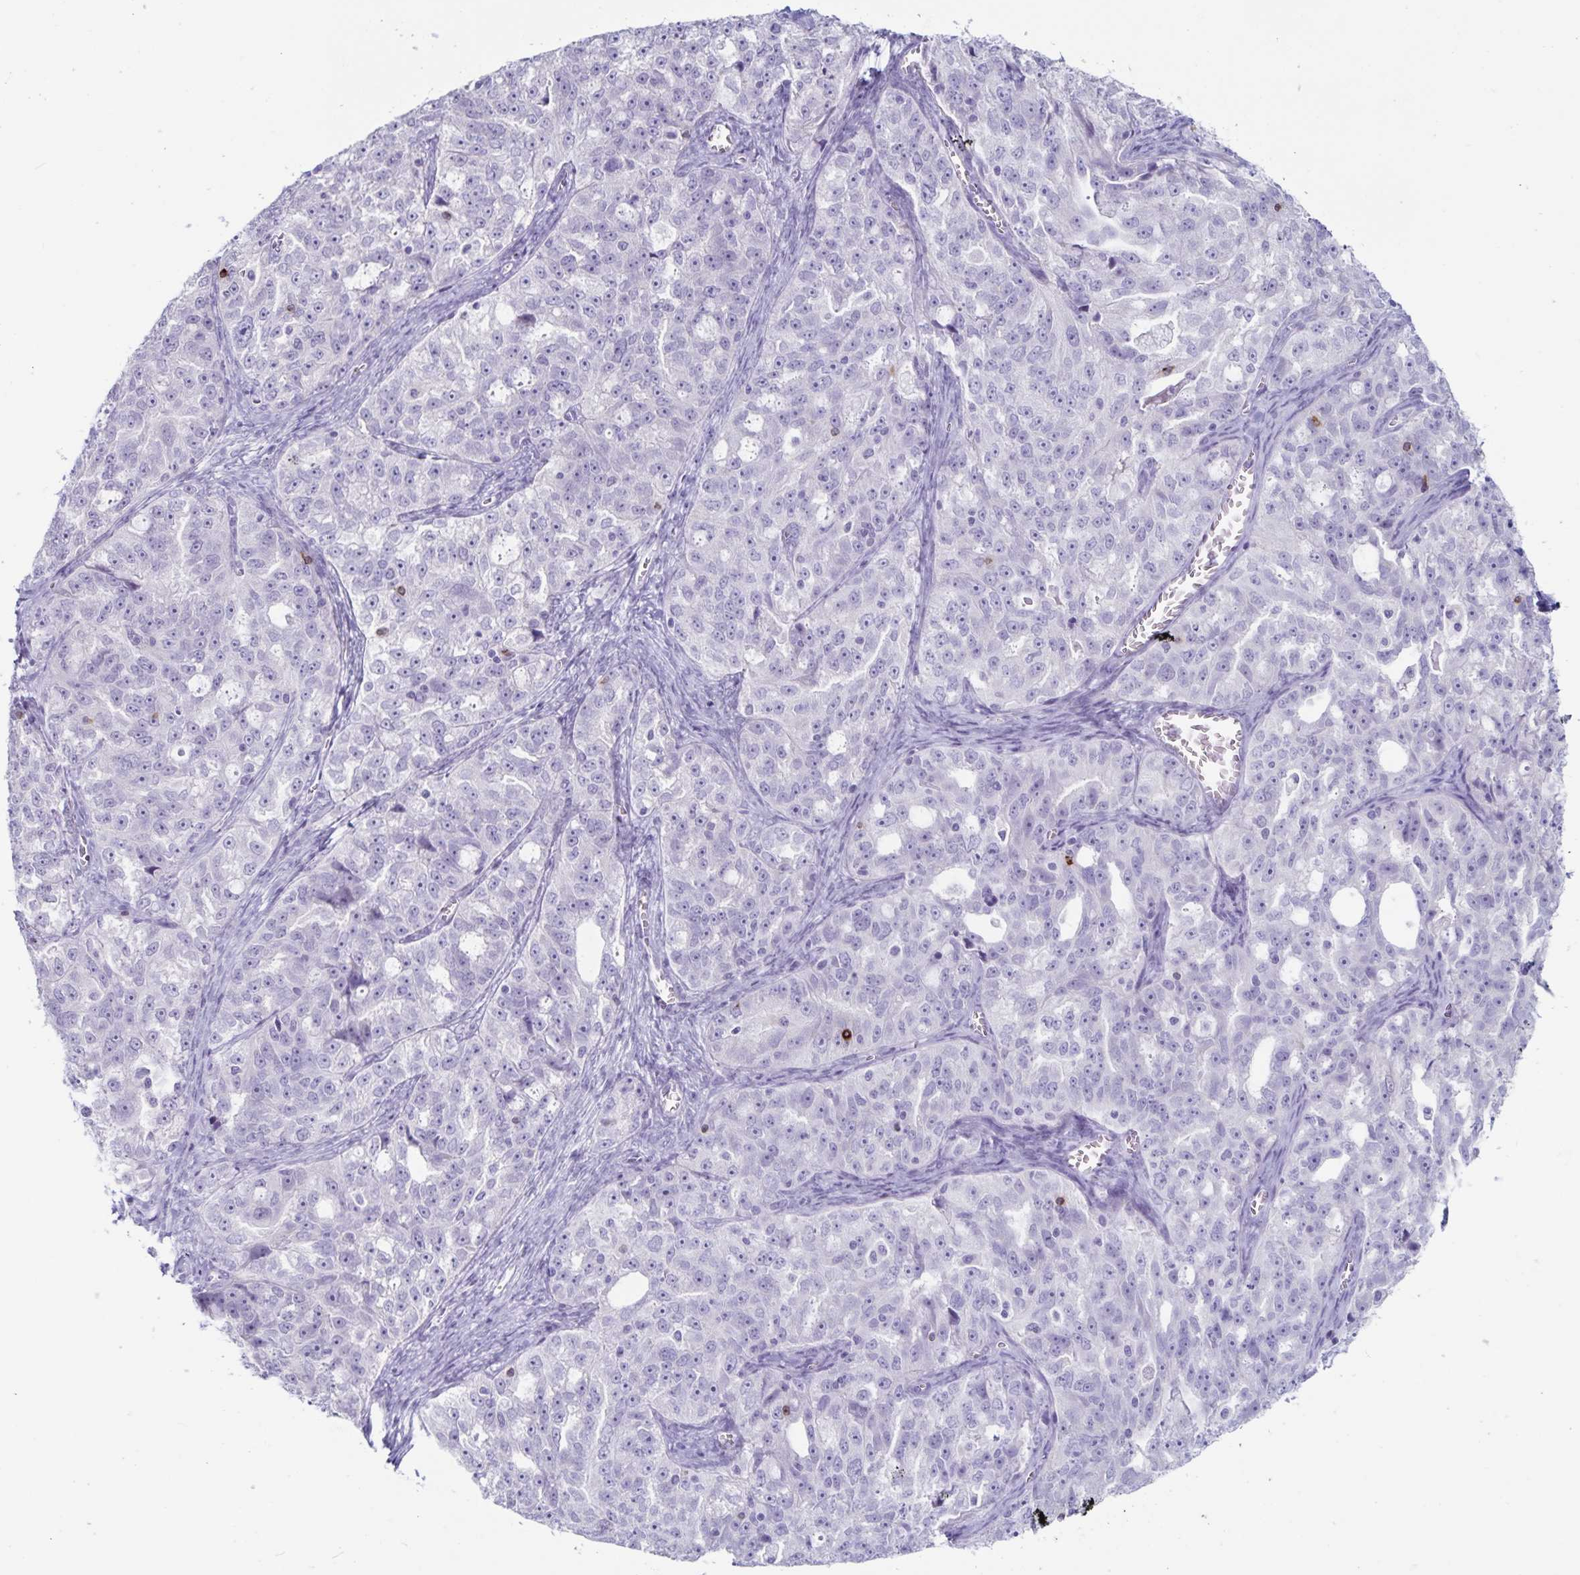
{"staining": {"intensity": "negative", "quantity": "none", "location": "none"}, "tissue": "ovarian cancer", "cell_type": "Tumor cells", "image_type": "cancer", "snomed": [{"axis": "morphology", "description": "Cystadenocarcinoma, serous, NOS"}, {"axis": "topography", "description": "Ovary"}], "caption": "A high-resolution micrograph shows immunohistochemistry staining of ovarian serous cystadenocarcinoma, which exhibits no significant staining in tumor cells. The staining is performed using DAB brown chromogen with nuclei counter-stained in using hematoxylin.", "gene": "GNLY", "patient": {"sex": "female", "age": 51}}